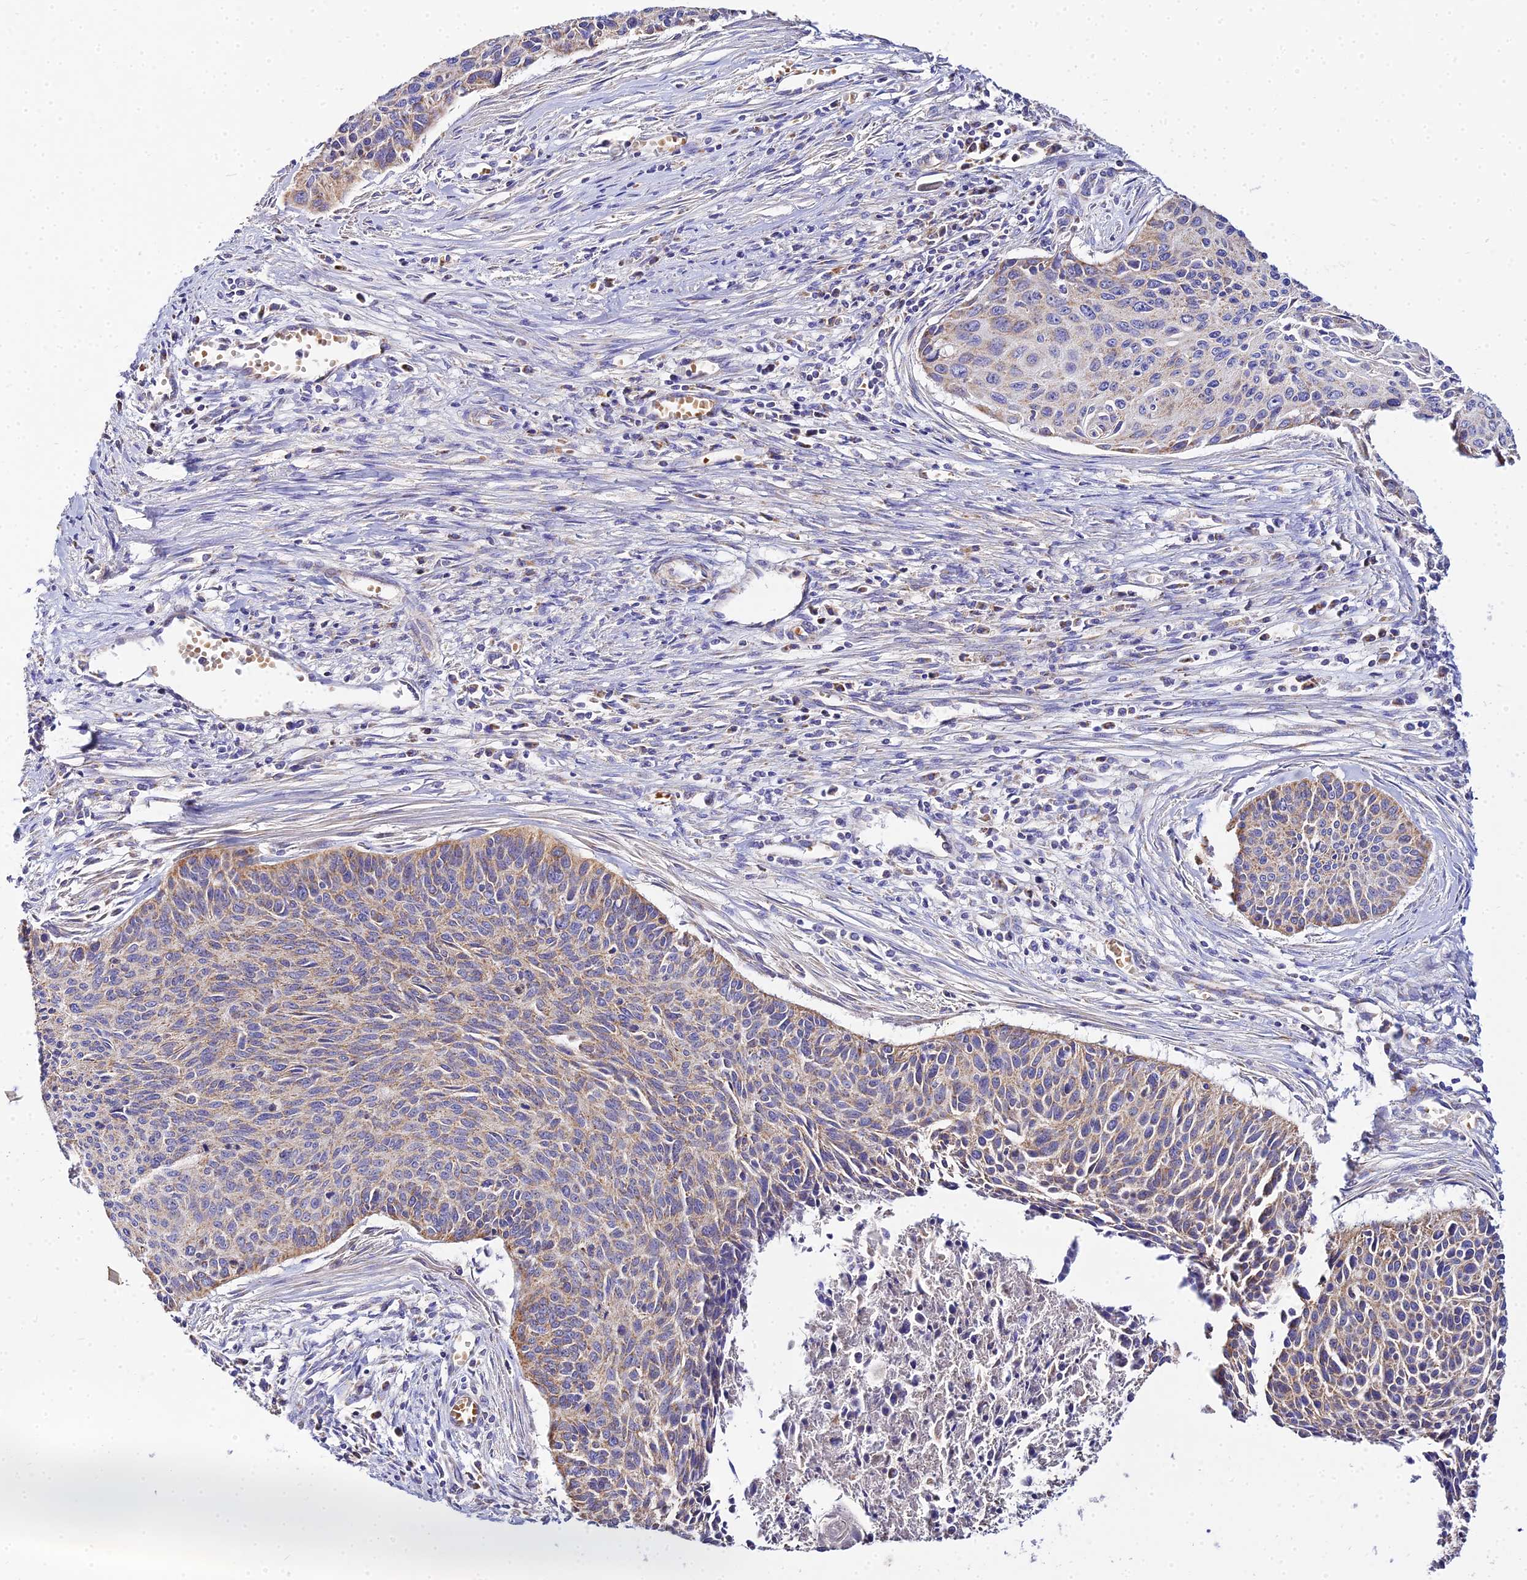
{"staining": {"intensity": "weak", "quantity": "25%-75%", "location": "cytoplasmic/membranous"}, "tissue": "cervical cancer", "cell_type": "Tumor cells", "image_type": "cancer", "snomed": [{"axis": "morphology", "description": "Squamous cell carcinoma, NOS"}, {"axis": "topography", "description": "Cervix"}], "caption": "Approximately 25%-75% of tumor cells in cervical cancer (squamous cell carcinoma) show weak cytoplasmic/membranous protein staining as visualized by brown immunohistochemical staining.", "gene": "TYW5", "patient": {"sex": "female", "age": 55}}